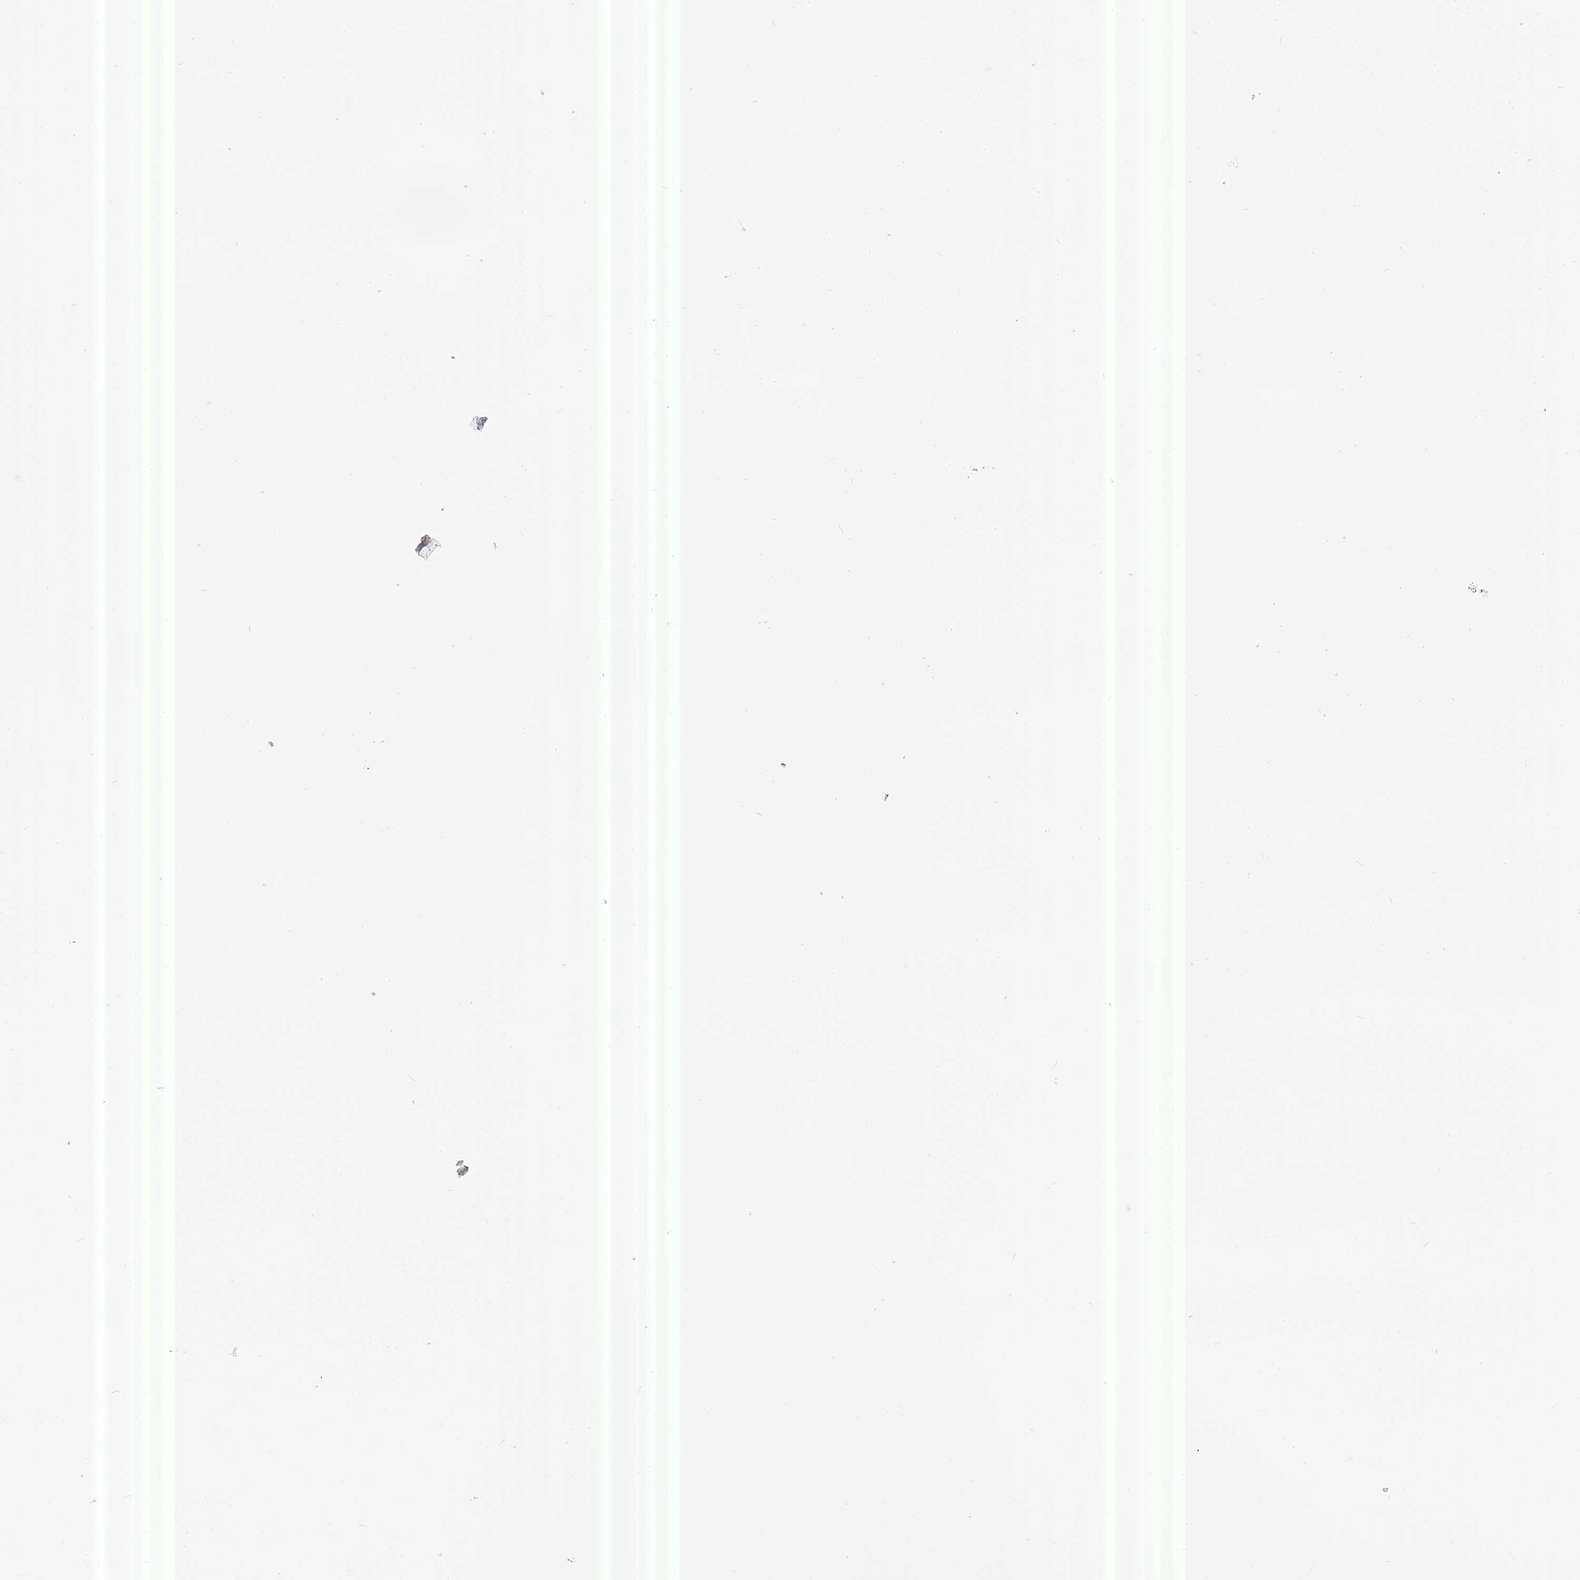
{"staining": {"intensity": "moderate", "quantity": "<25%", "location": "cytoplasmic/membranous"}, "tissue": "pancreatic cancer", "cell_type": "Tumor cells", "image_type": "cancer", "snomed": [{"axis": "morphology", "description": "Adenocarcinoma, NOS"}, {"axis": "topography", "description": "Pancreas"}], "caption": "Pancreatic cancer (adenocarcinoma) tissue shows moderate cytoplasmic/membranous positivity in approximately <25% of tumor cells, visualized by immunohistochemistry.", "gene": "MGME1", "patient": {"sex": "female", "age": 73}}